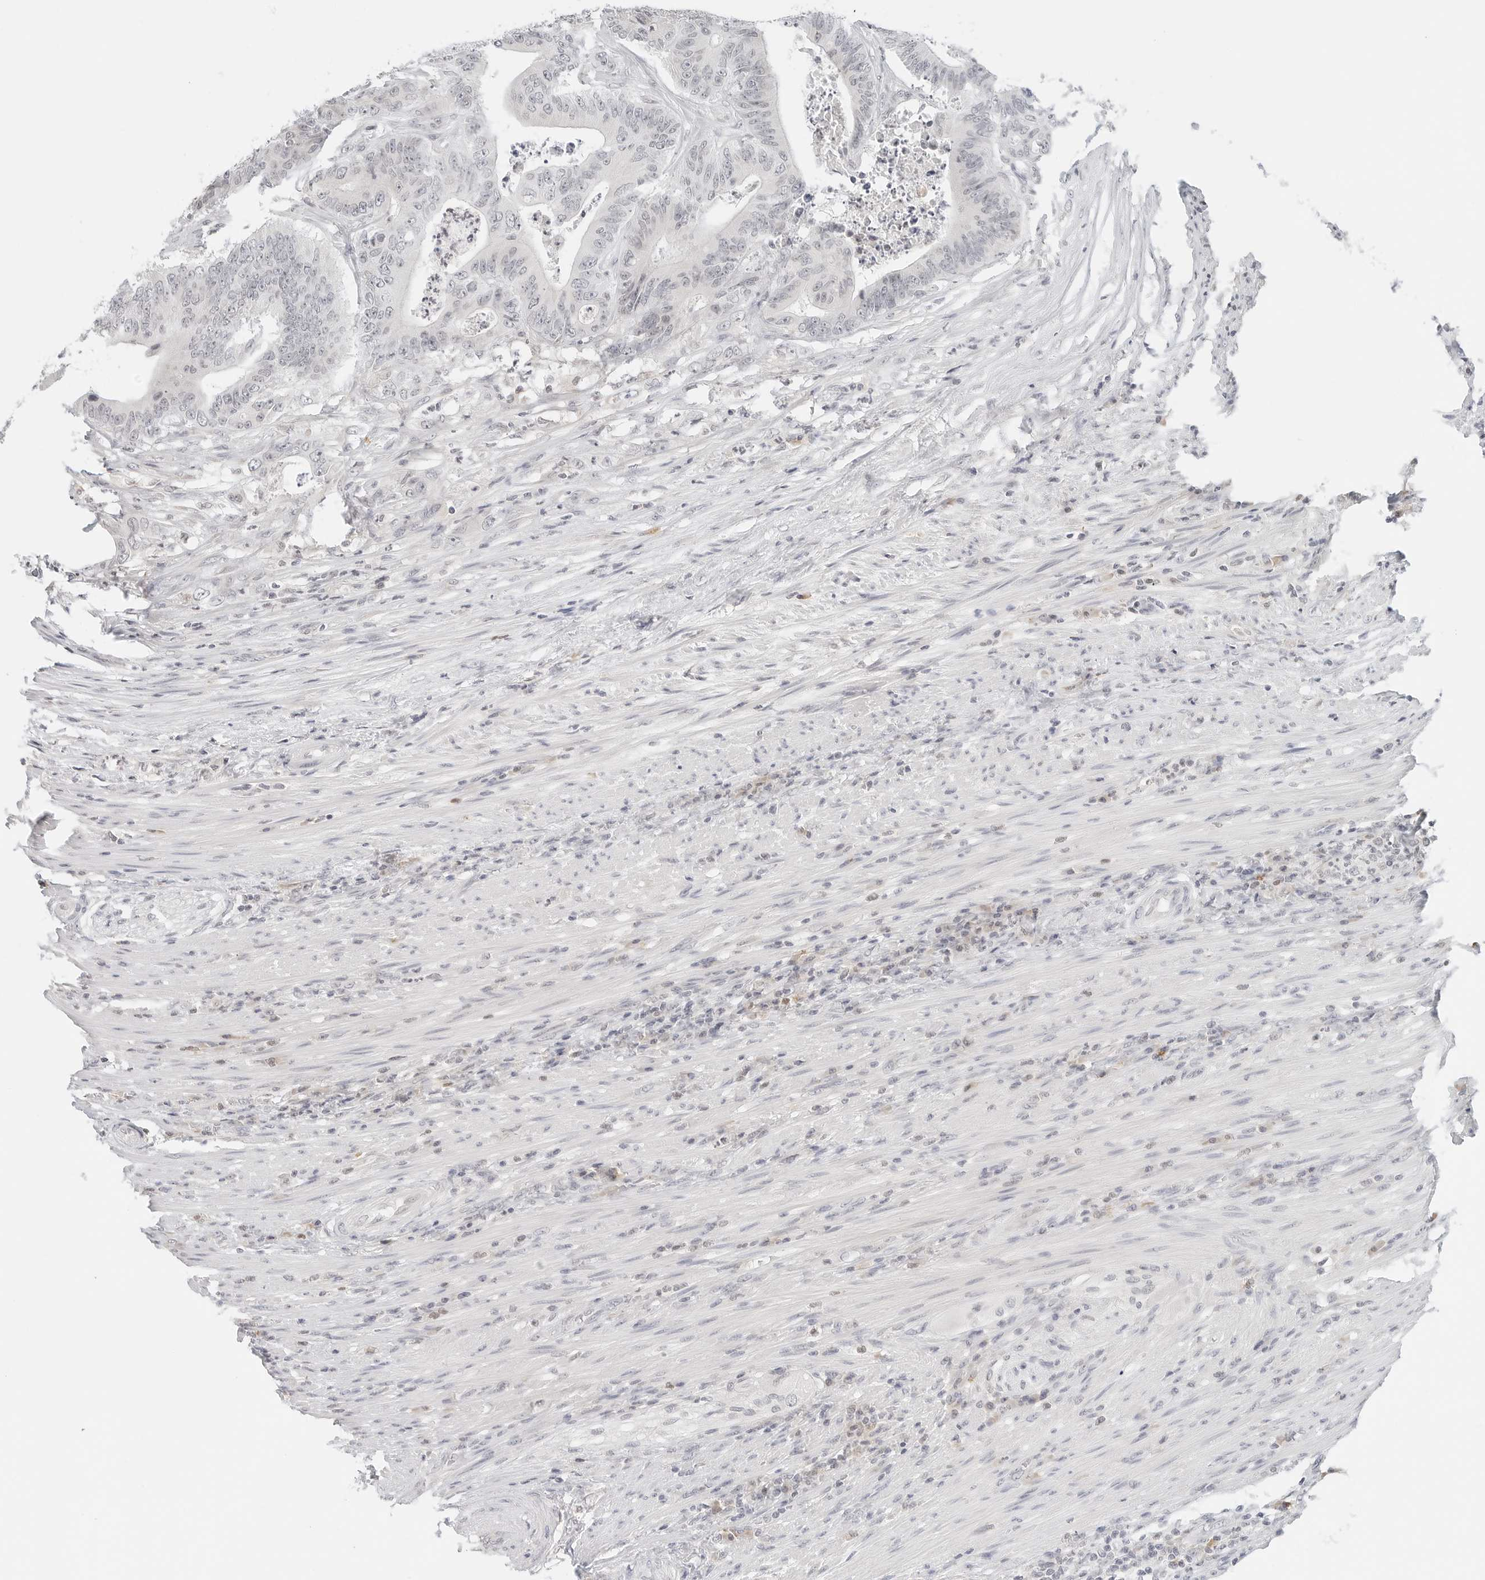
{"staining": {"intensity": "negative", "quantity": "none", "location": "none"}, "tissue": "colorectal cancer", "cell_type": "Tumor cells", "image_type": "cancer", "snomed": [{"axis": "morphology", "description": "Adenocarcinoma, NOS"}, {"axis": "topography", "description": "Colon"}], "caption": "Immunohistochemistry (IHC) image of human adenocarcinoma (colorectal) stained for a protein (brown), which exhibits no positivity in tumor cells.", "gene": "NEO1", "patient": {"sex": "male", "age": 83}}